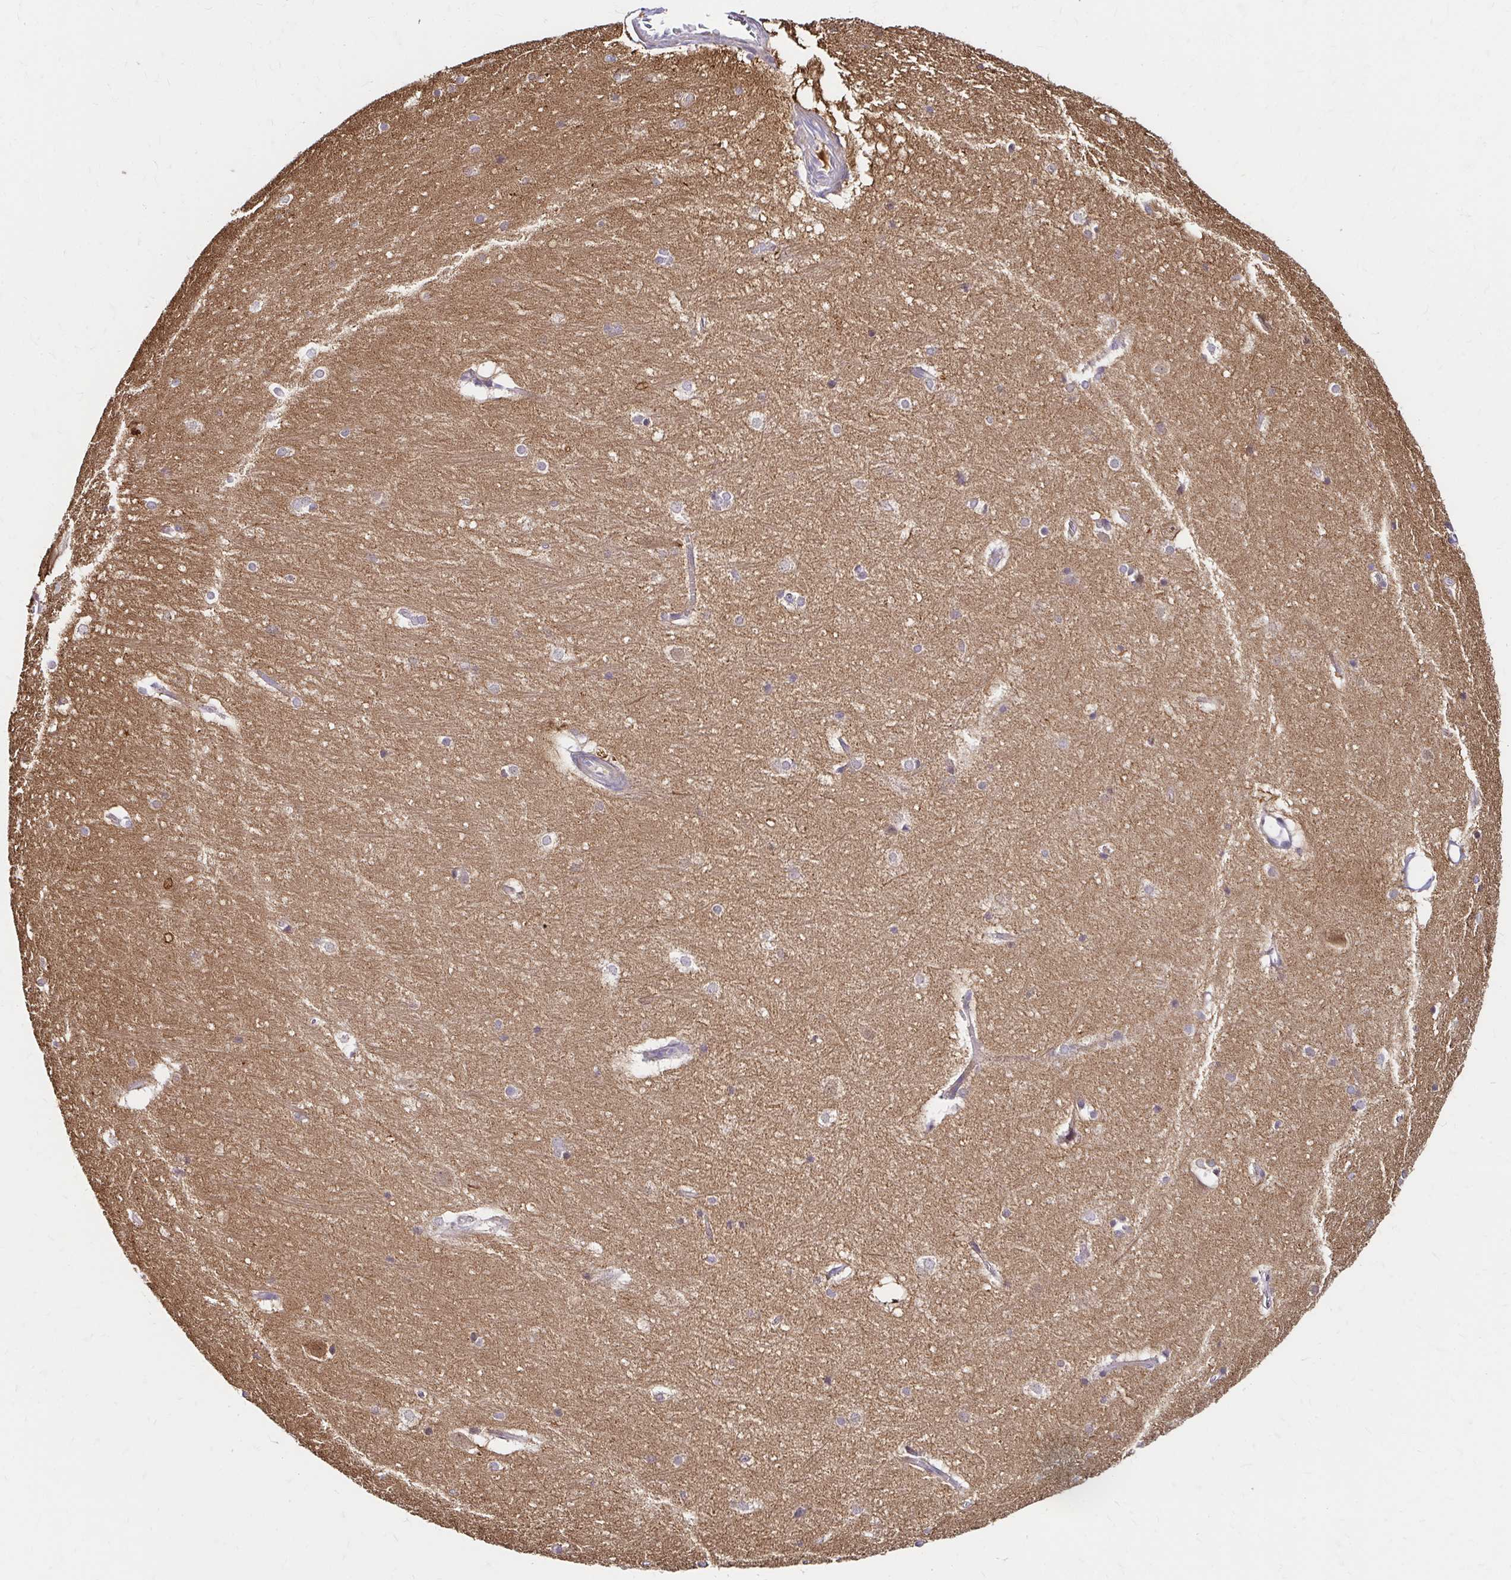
{"staining": {"intensity": "negative", "quantity": "none", "location": "none"}, "tissue": "hippocampus", "cell_type": "Glial cells", "image_type": "normal", "snomed": [{"axis": "morphology", "description": "Normal tissue, NOS"}, {"axis": "topography", "description": "Cerebral cortex"}, {"axis": "topography", "description": "Hippocampus"}], "caption": "Image shows no protein positivity in glial cells of benign hippocampus. (IHC, brightfield microscopy, high magnification).", "gene": "GUCY1A1", "patient": {"sex": "female", "age": 19}}